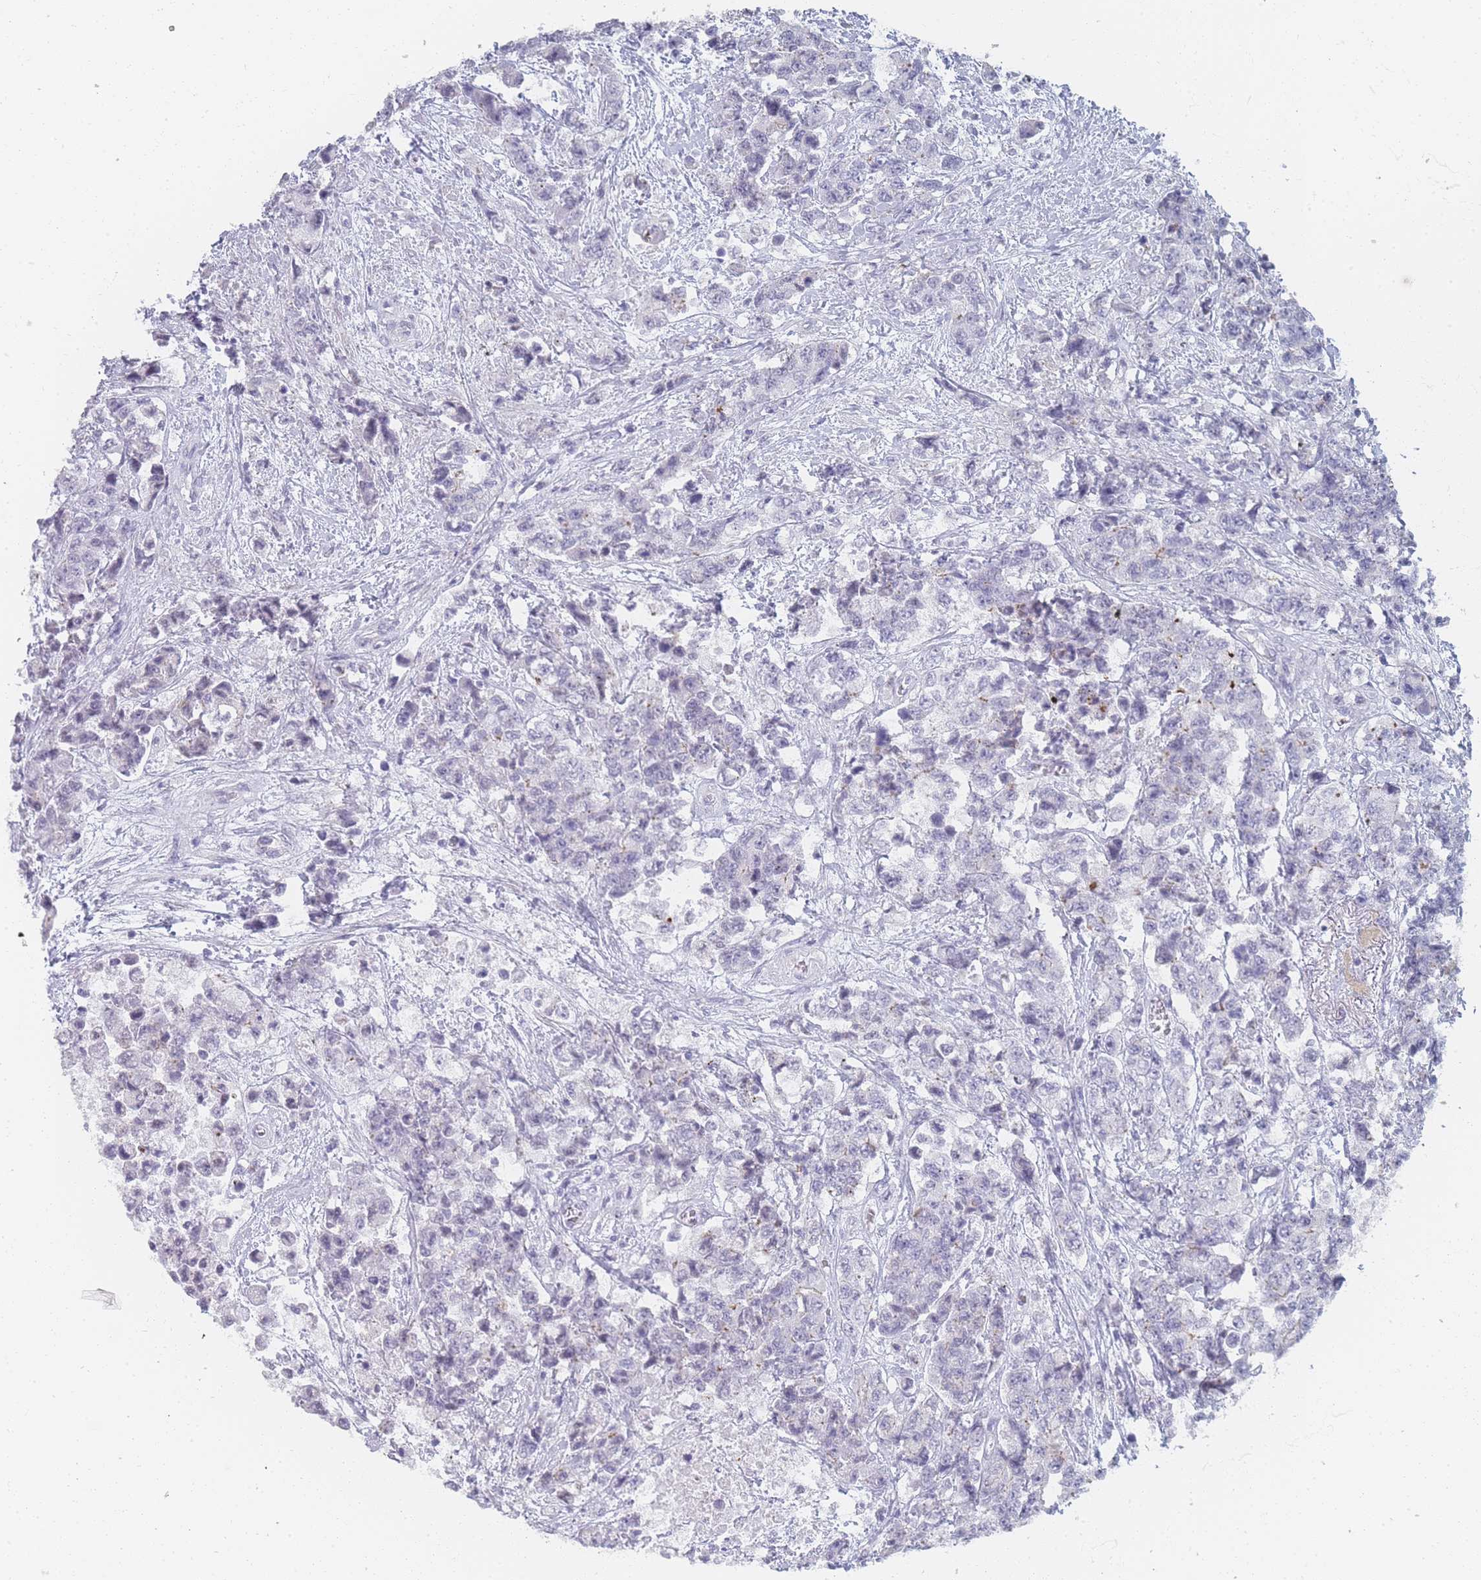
{"staining": {"intensity": "negative", "quantity": "none", "location": "none"}, "tissue": "urothelial cancer", "cell_type": "Tumor cells", "image_type": "cancer", "snomed": [{"axis": "morphology", "description": "Urothelial carcinoma, High grade"}, {"axis": "topography", "description": "Urinary bladder"}], "caption": "High-grade urothelial carcinoma was stained to show a protein in brown. There is no significant positivity in tumor cells.", "gene": "IMPG1", "patient": {"sex": "female", "age": 78}}